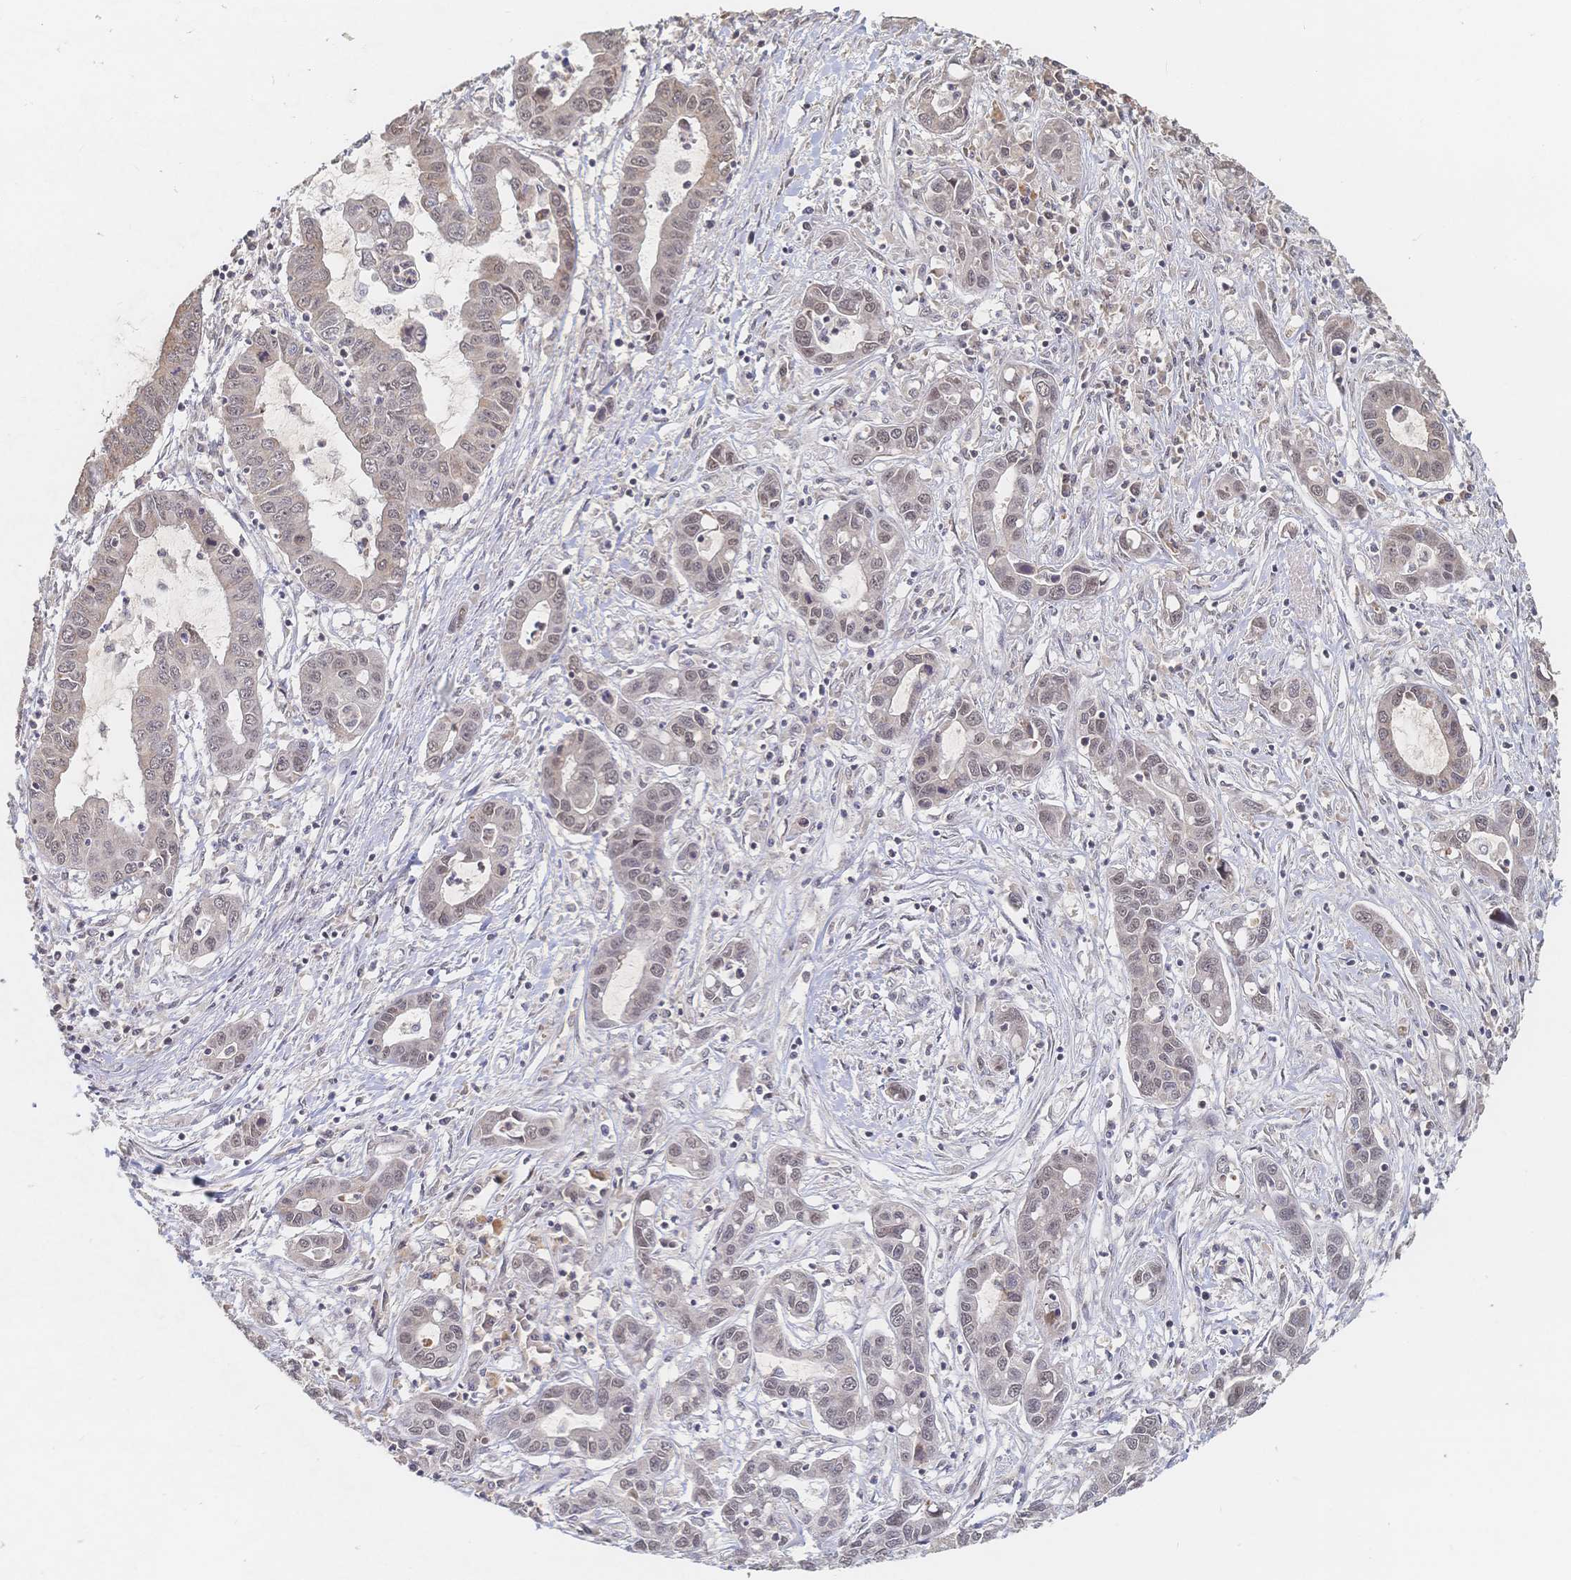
{"staining": {"intensity": "weak", "quantity": "25%-75%", "location": "nuclear"}, "tissue": "liver cancer", "cell_type": "Tumor cells", "image_type": "cancer", "snomed": [{"axis": "morphology", "description": "Cholangiocarcinoma"}, {"axis": "topography", "description": "Liver"}], "caption": "The image displays a brown stain indicating the presence of a protein in the nuclear of tumor cells in liver cholangiocarcinoma.", "gene": "LRP5", "patient": {"sex": "male", "age": 58}}